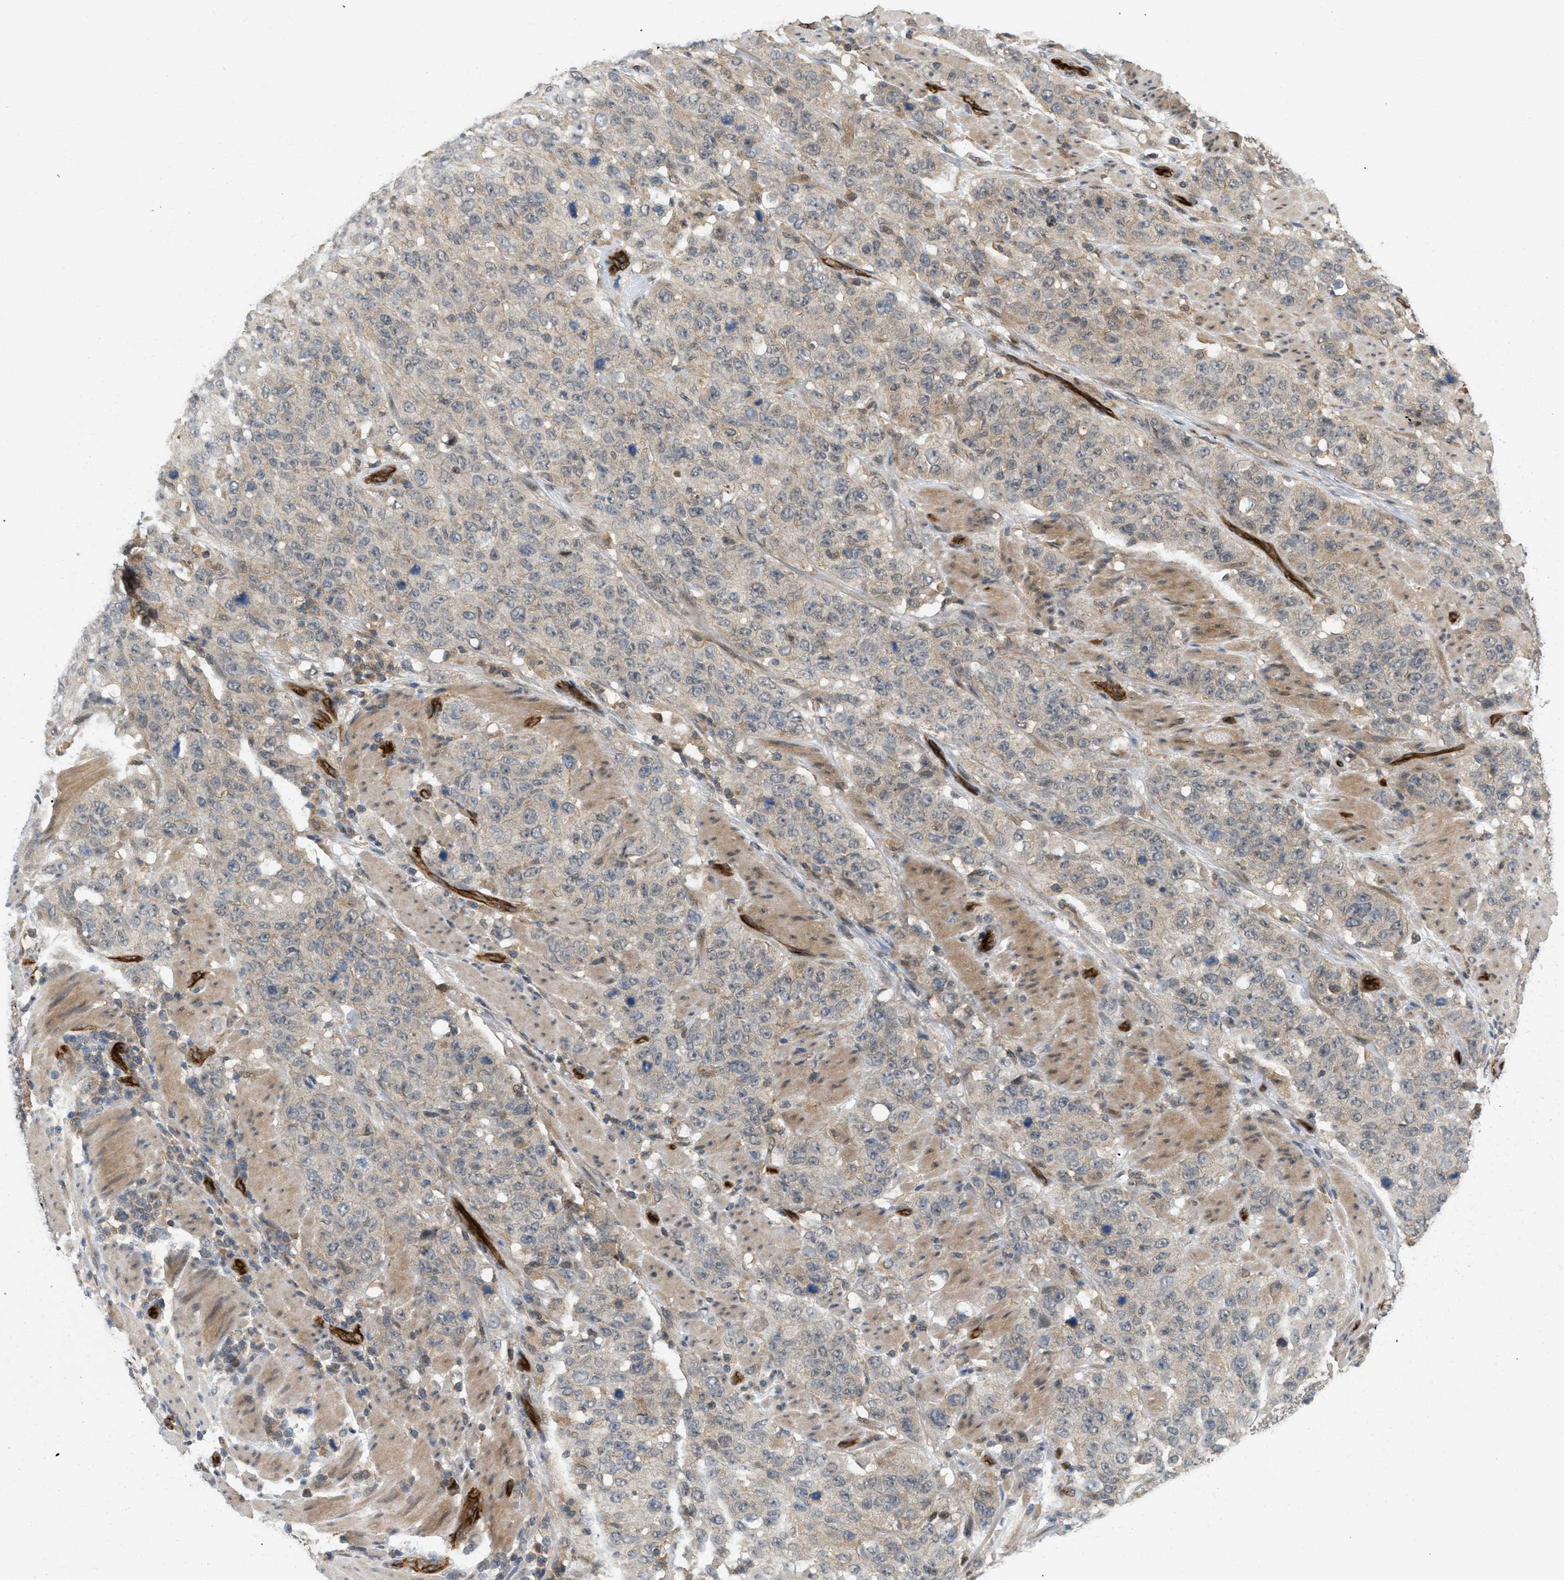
{"staining": {"intensity": "weak", "quantity": ">75%", "location": "cytoplasmic/membranous"}, "tissue": "stomach cancer", "cell_type": "Tumor cells", "image_type": "cancer", "snomed": [{"axis": "morphology", "description": "Adenocarcinoma, NOS"}, {"axis": "topography", "description": "Stomach"}], "caption": "Immunohistochemistry micrograph of human adenocarcinoma (stomach) stained for a protein (brown), which demonstrates low levels of weak cytoplasmic/membranous staining in about >75% of tumor cells.", "gene": "PALMD", "patient": {"sex": "male", "age": 48}}